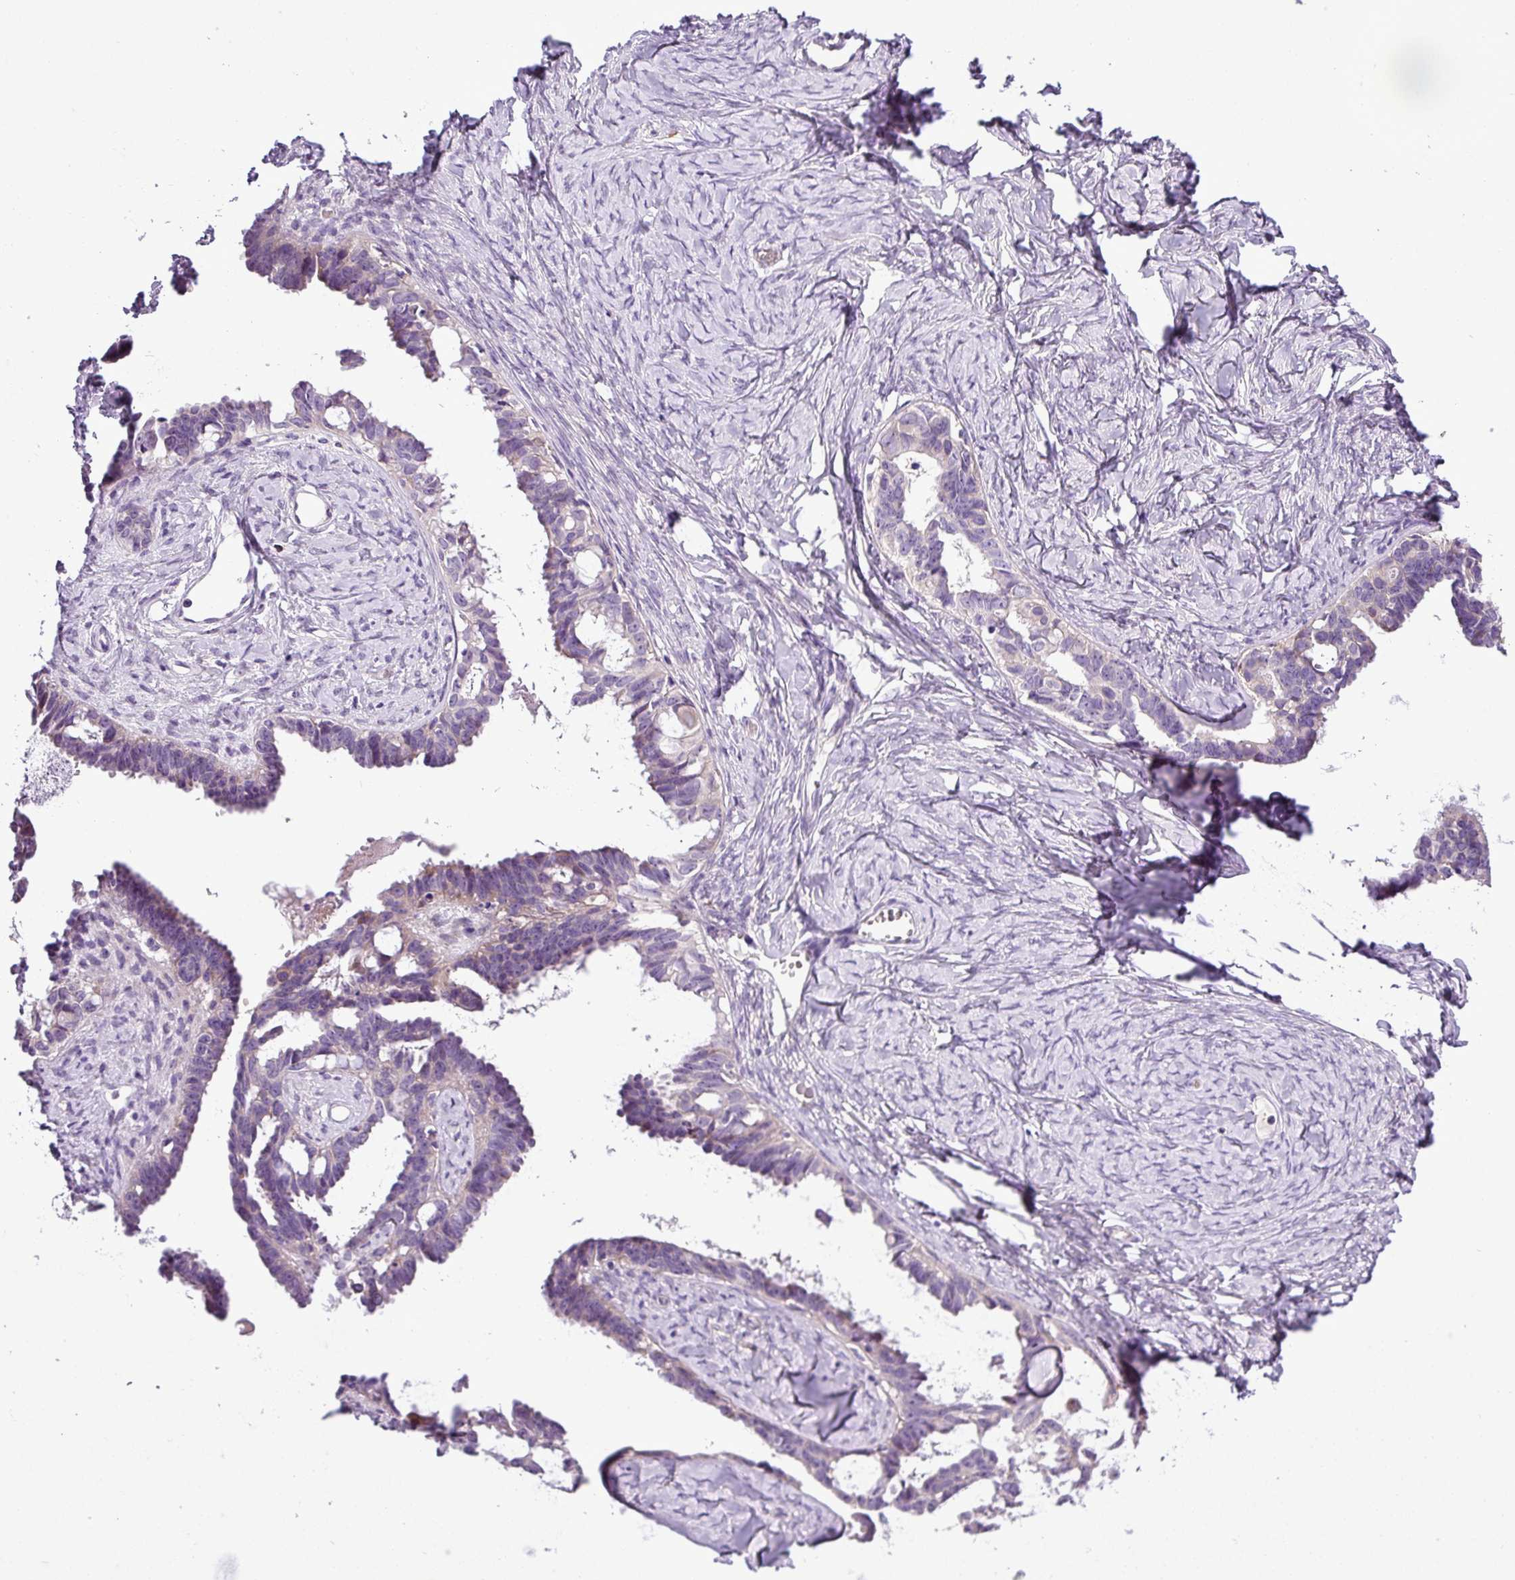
{"staining": {"intensity": "weak", "quantity": "<25%", "location": "cytoplasmic/membranous"}, "tissue": "ovarian cancer", "cell_type": "Tumor cells", "image_type": "cancer", "snomed": [{"axis": "morphology", "description": "Cystadenocarcinoma, serous, NOS"}, {"axis": "topography", "description": "Ovary"}], "caption": "A high-resolution photomicrograph shows immunohistochemistry staining of serous cystadenocarcinoma (ovarian), which exhibits no significant positivity in tumor cells. The staining was performed using DAB to visualize the protein expression in brown, while the nuclei were stained in blue with hematoxylin (Magnification: 20x).", "gene": "MOCS3", "patient": {"sex": "female", "age": 69}}